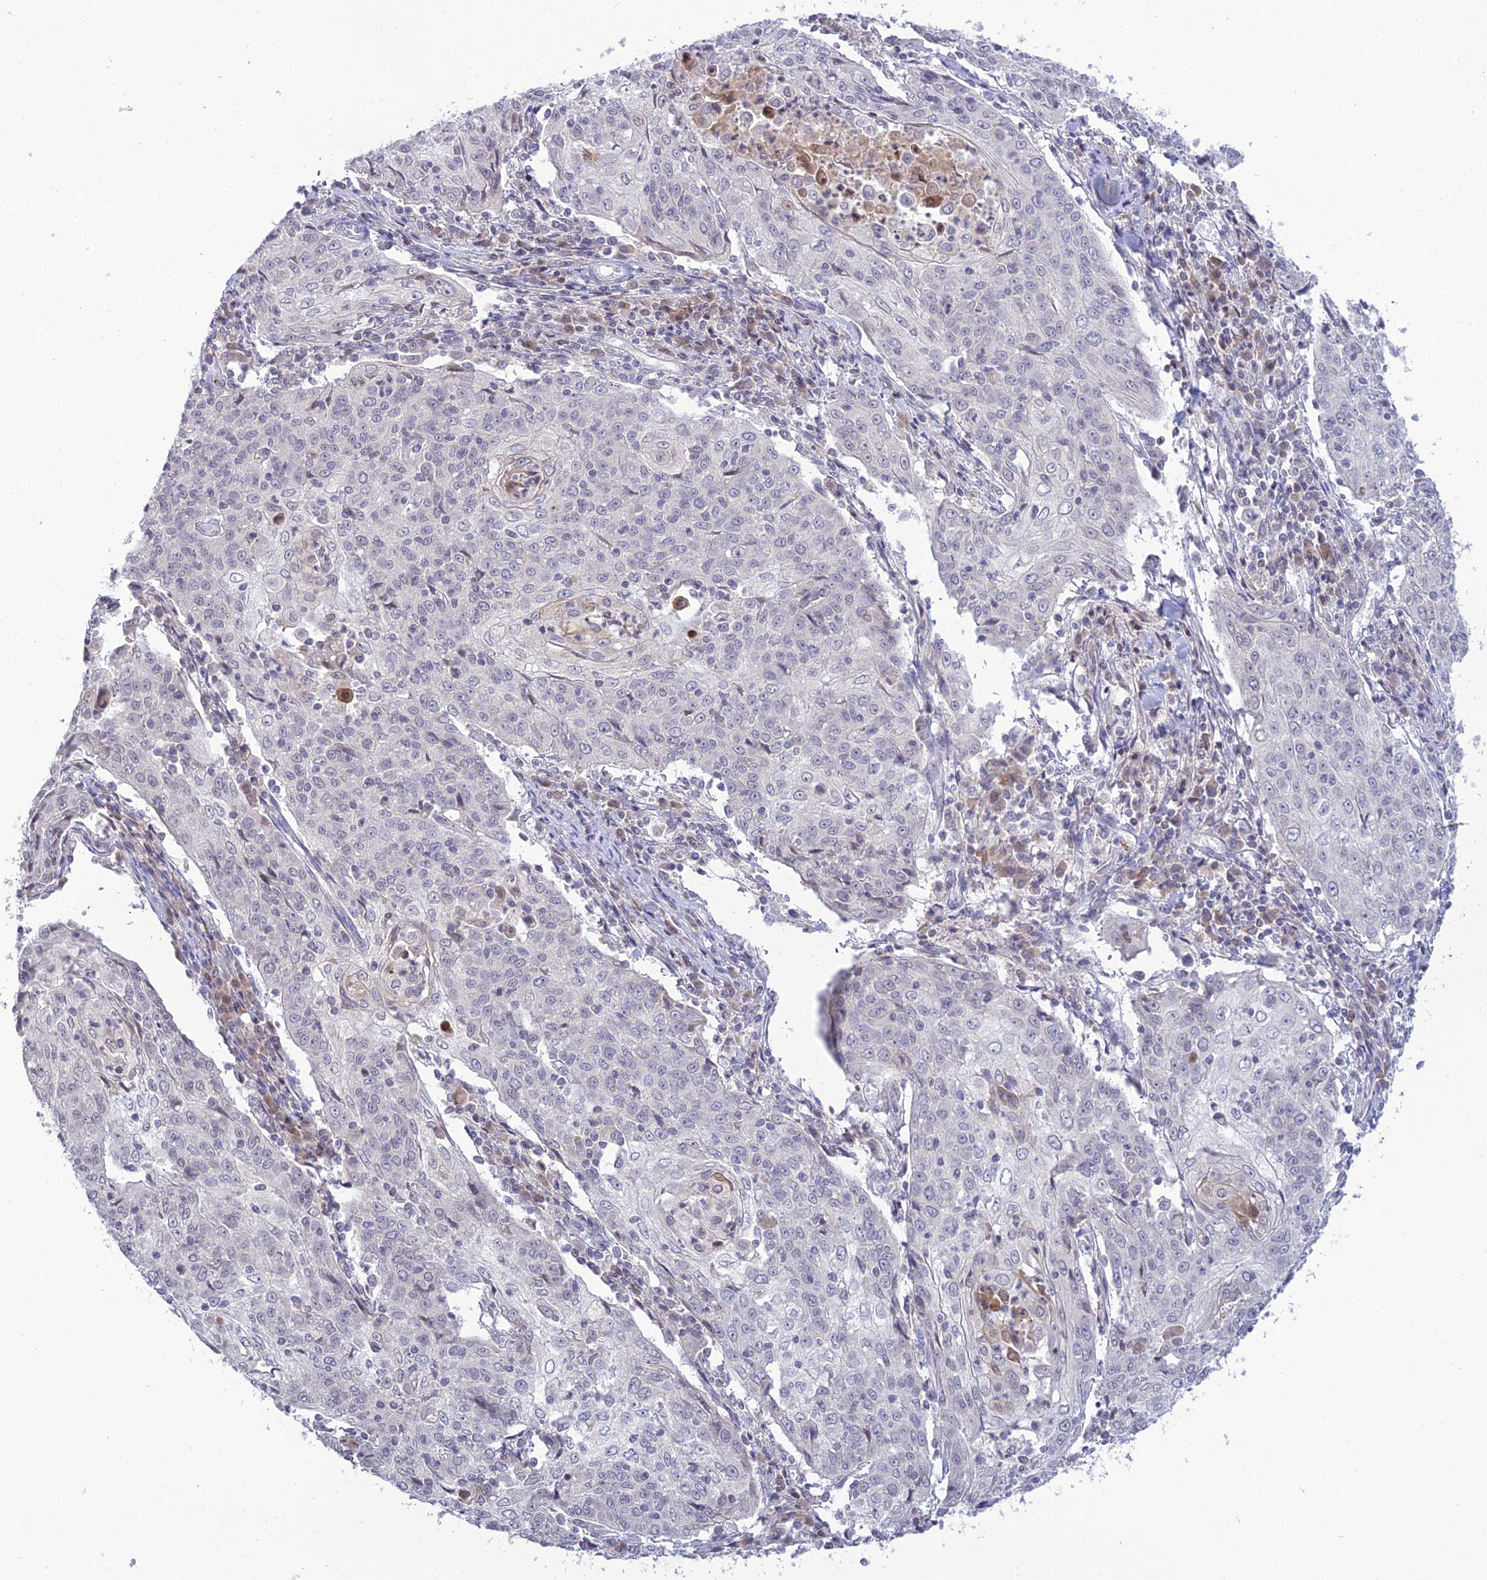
{"staining": {"intensity": "negative", "quantity": "none", "location": "none"}, "tissue": "cervical cancer", "cell_type": "Tumor cells", "image_type": "cancer", "snomed": [{"axis": "morphology", "description": "Squamous cell carcinoma, NOS"}, {"axis": "topography", "description": "Cervix"}], "caption": "This is a histopathology image of immunohistochemistry (IHC) staining of cervical cancer, which shows no staining in tumor cells.", "gene": "TMEM40", "patient": {"sex": "female", "age": 48}}